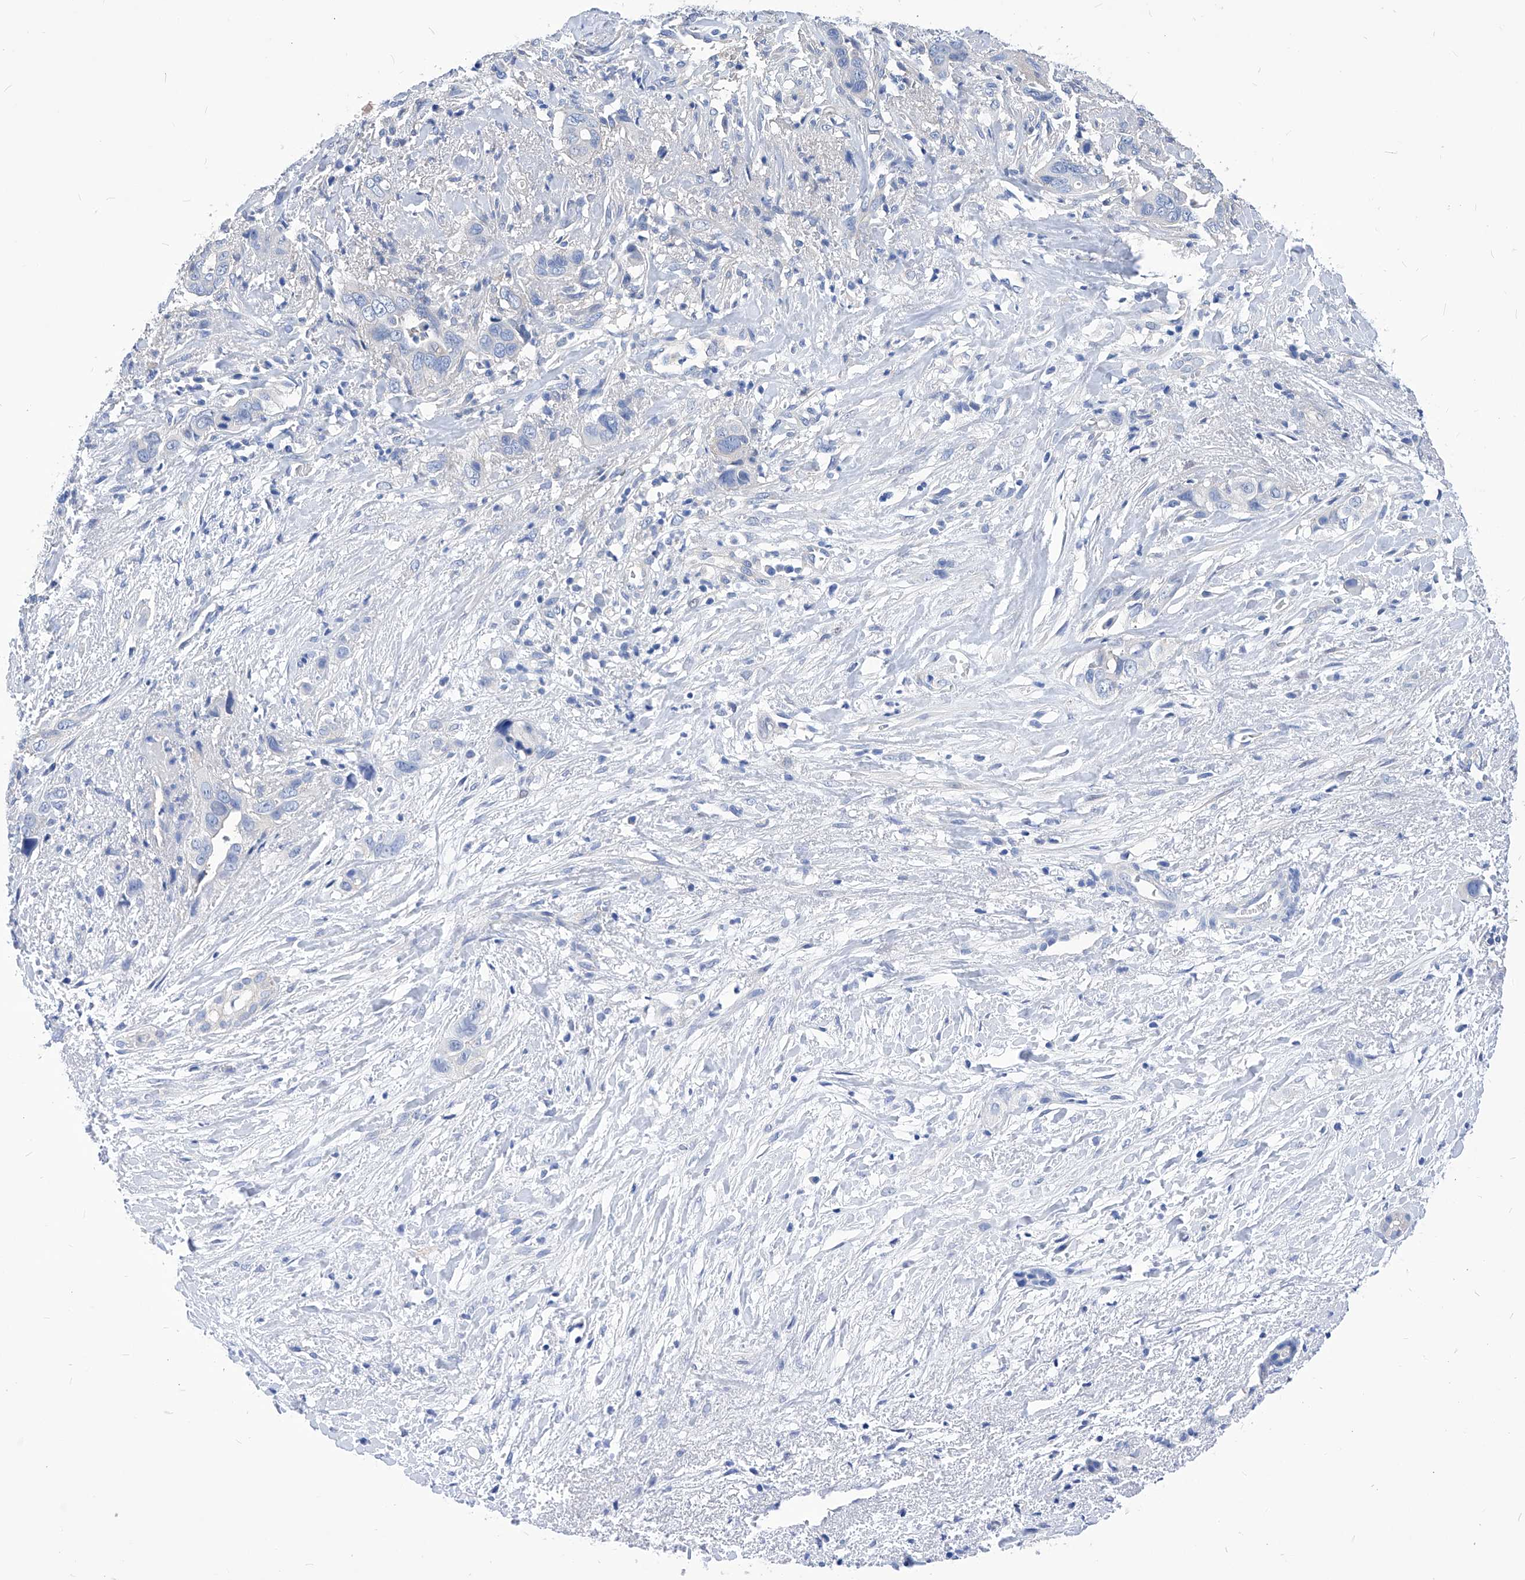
{"staining": {"intensity": "negative", "quantity": "none", "location": "none"}, "tissue": "liver cancer", "cell_type": "Tumor cells", "image_type": "cancer", "snomed": [{"axis": "morphology", "description": "Cholangiocarcinoma"}, {"axis": "topography", "description": "Liver"}], "caption": "Liver cancer was stained to show a protein in brown. There is no significant expression in tumor cells.", "gene": "XPNPEP1", "patient": {"sex": "female", "age": 79}}